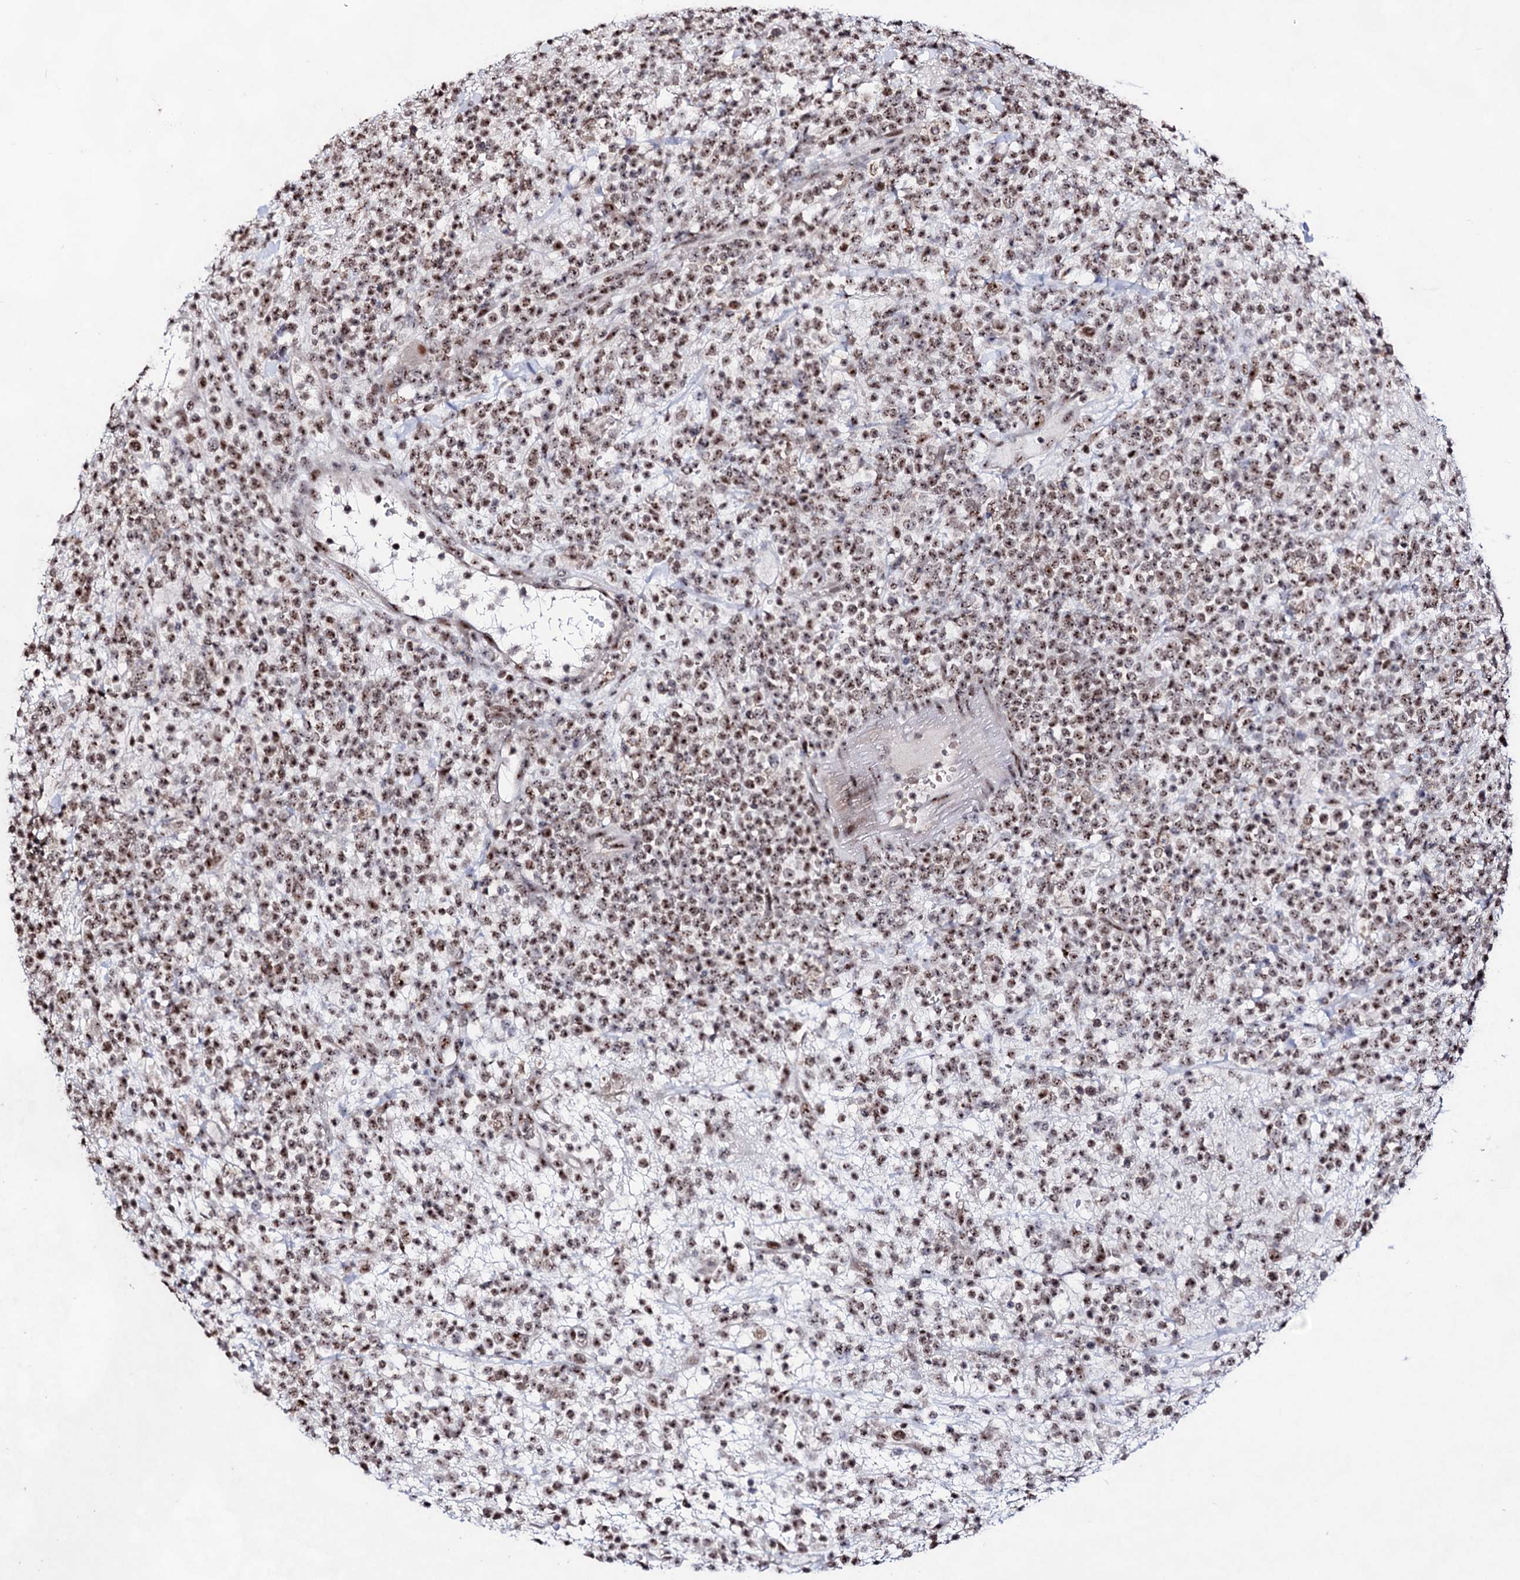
{"staining": {"intensity": "moderate", "quantity": ">75%", "location": "nuclear"}, "tissue": "lymphoma", "cell_type": "Tumor cells", "image_type": "cancer", "snomed": [{"axis": "morphology", "description": "Malignant lymphoma, non-Hodgkin's type, High grade"}, {"axis": "topography", "description": "Colon"}], "caption": "A histopathology image showing moderate nuclear expression in about >75% of tumor cells in malignant lymphoma, non-Hodgkin's type (high-grade), as visualized by brown immunohistochemical staining.", "gene": "EXOSC10", "patient": {"sex": "female", "age": 53}}